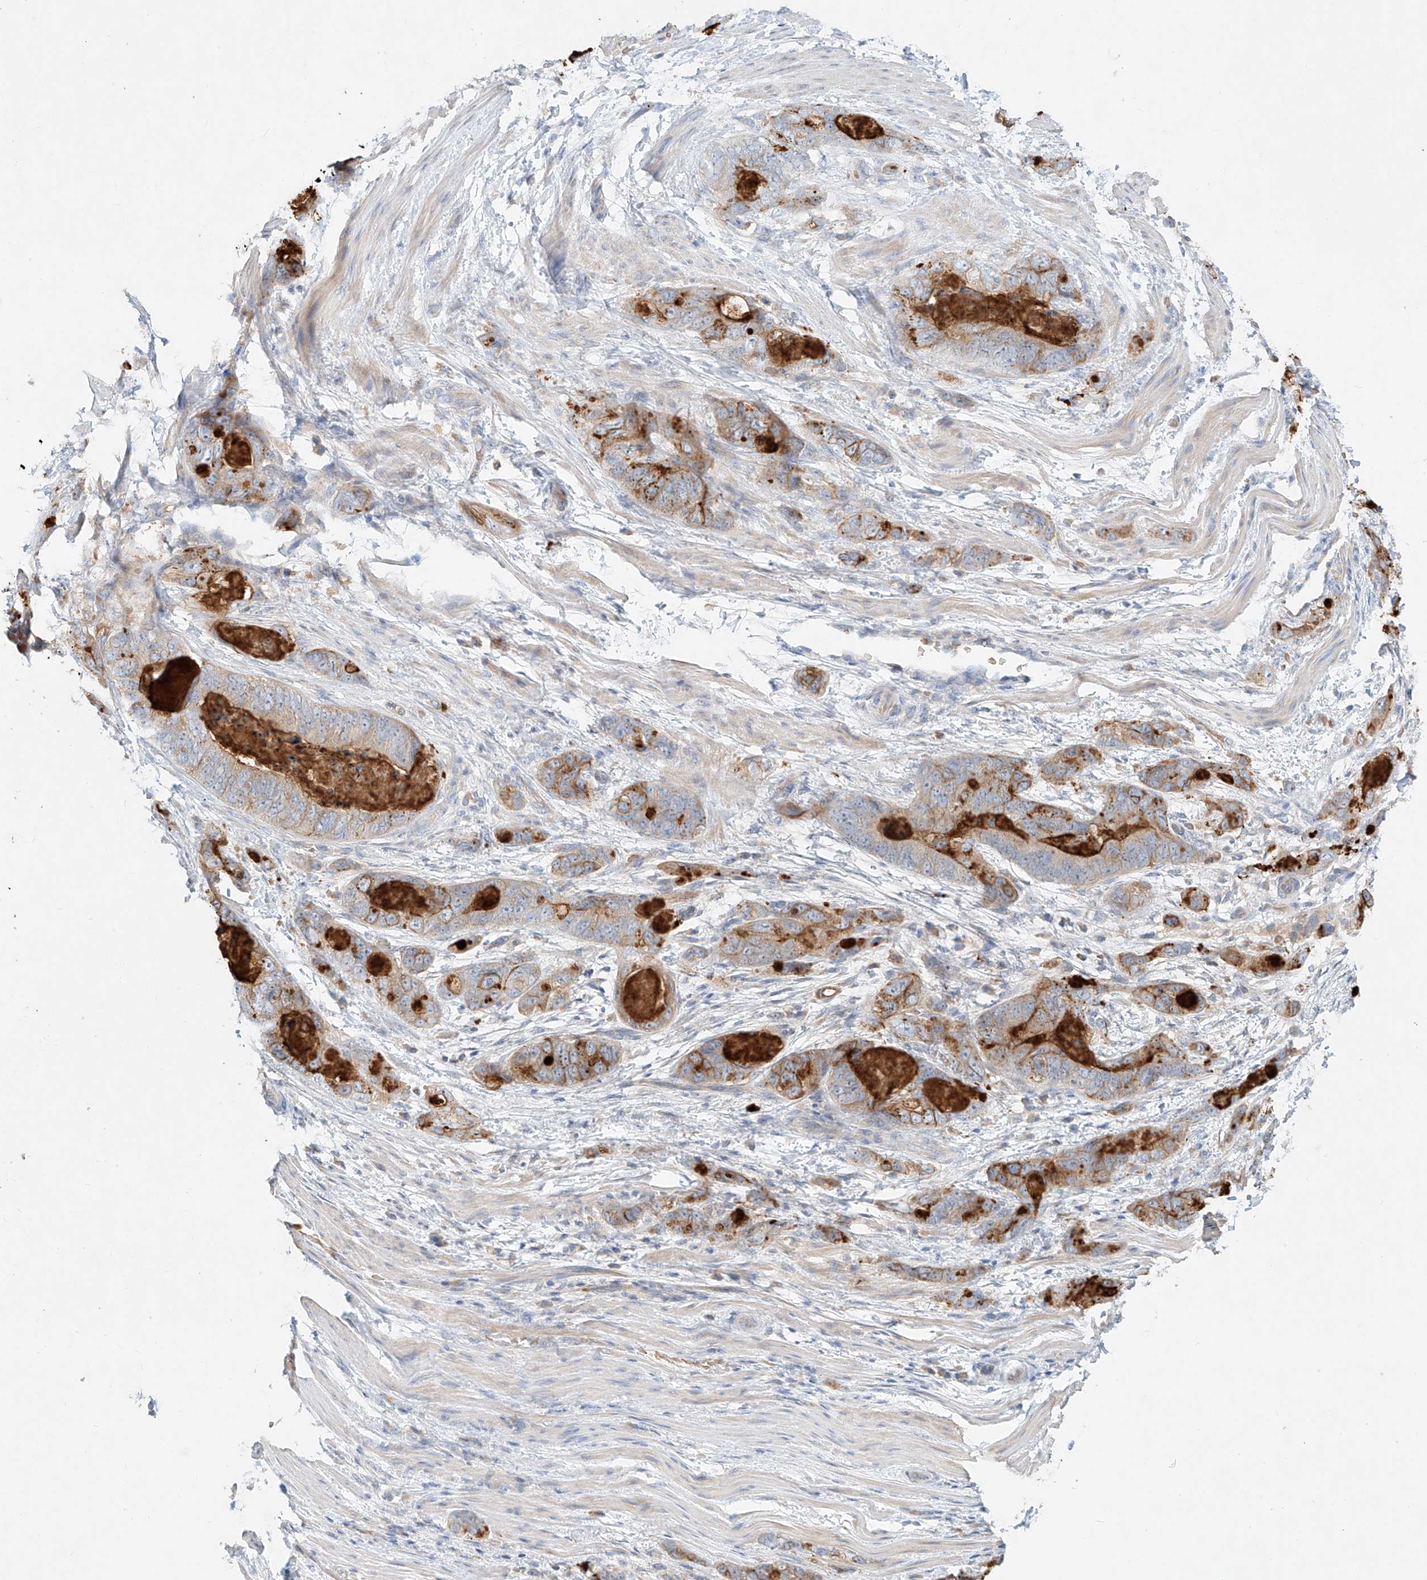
{"staining": {"intensity": "moderate", "quantity": "25%-75%", "location": "cytoplasmic/membranous"}, "tissue": "stomach cancer", "cell_type": "Tumor cells", "image_type": "cancer", "snomed": [{"axis": "morphology", "description": "Adenocarcinoma, NOS"}, {"axis": "topography", "description": "Stomach"}], "caption": "Immunohistochemical staining of human stomach cancer reveals medium levels of moderate cytoplasmic/membranous protein expression in about 25%-75% of tumor cells. The staining was performed using DAB (3,3'-diaminobenzidine) to visualize the protein expression in brown, while the nuclei were stained in blue with hematoxylin (Magnification: 20x).", "gene": "SYTL3", "patient": {"sex": "female", "age": 89}}